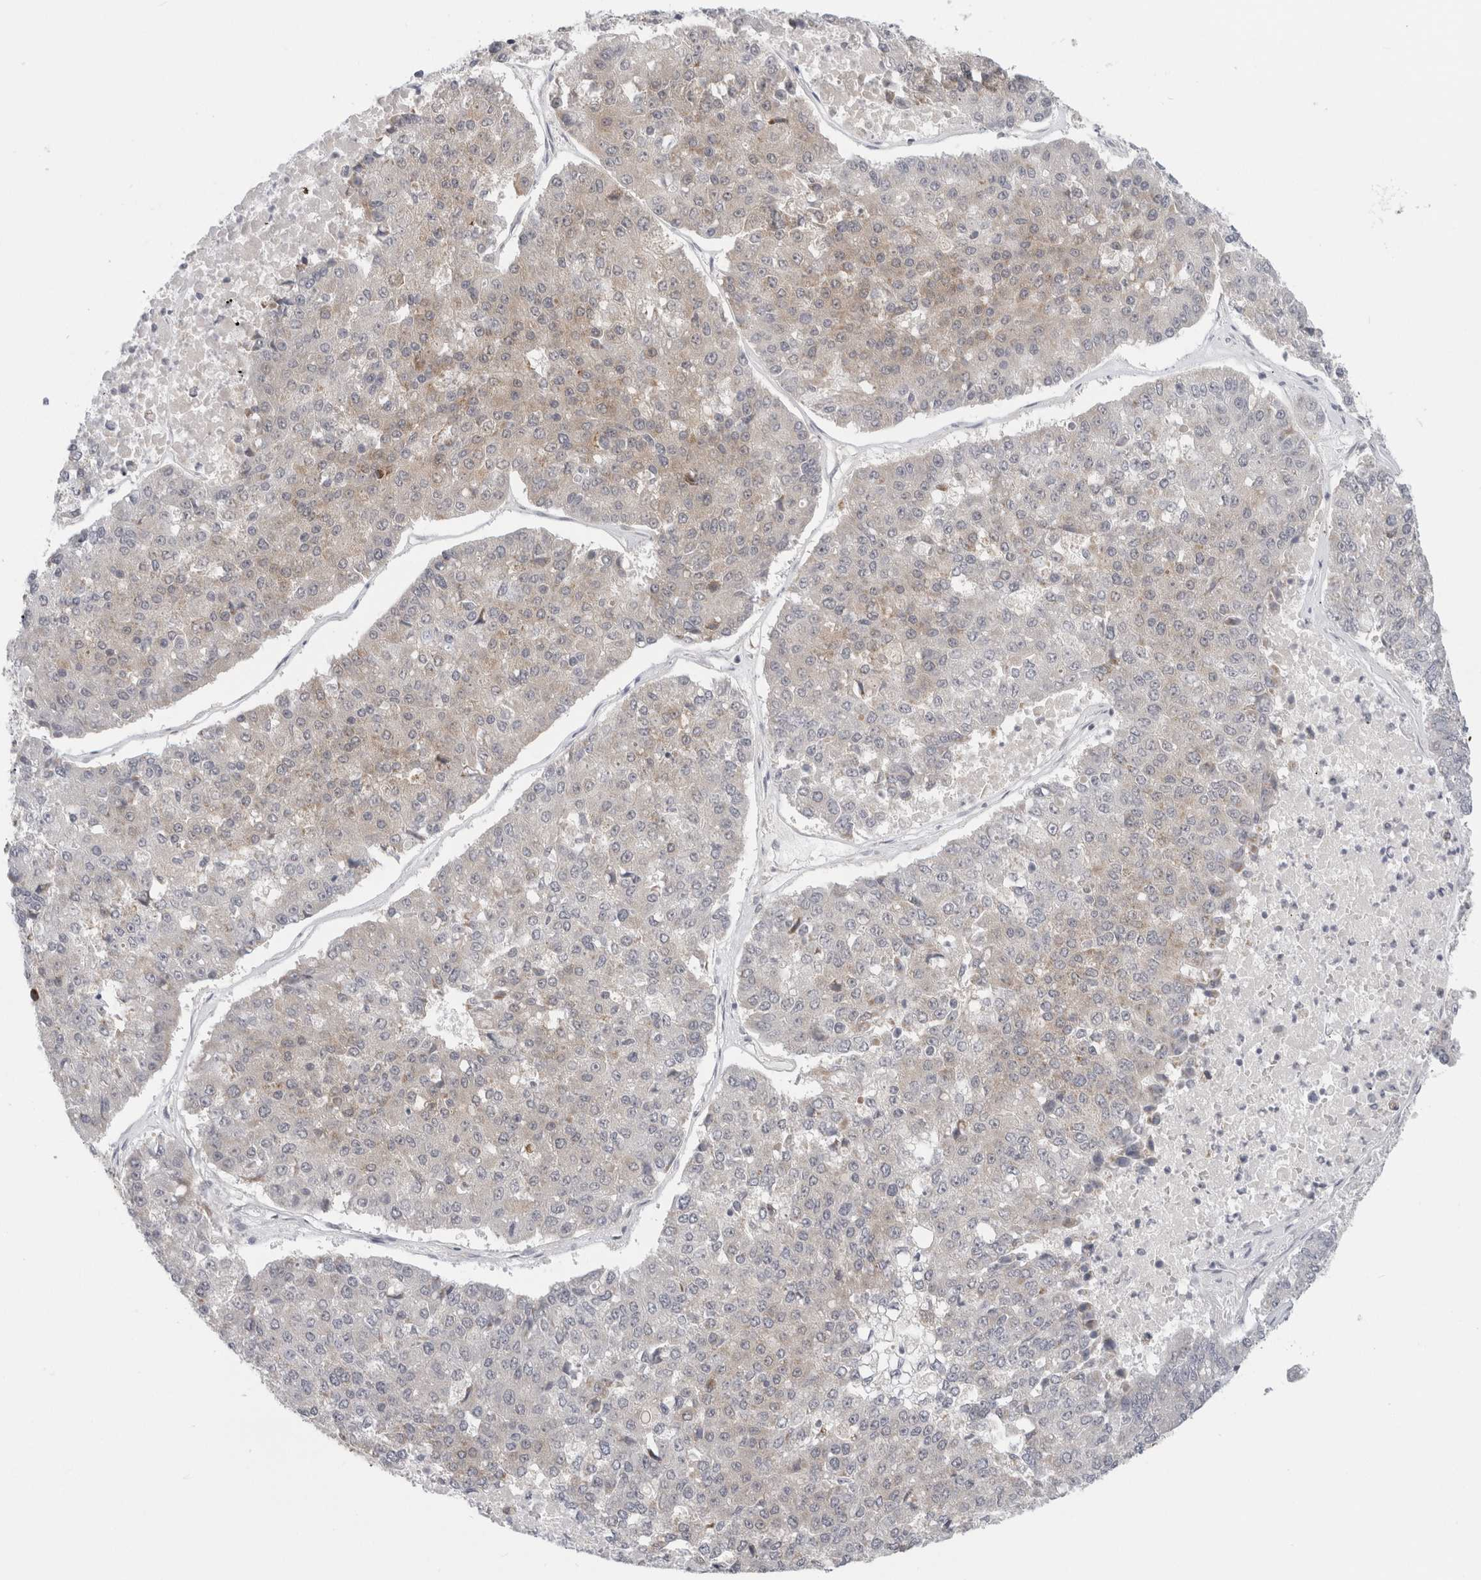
{"staining": {"intensity": "weak", "quantity": "<25%", "location": "cytoplasmic/membranous"}, "tissue": "pancreatic cancer", "cell_type": "Tumor cells", "image_type": "cancer", "snomed": [{"axis": "morphology", "description": "Adenocarcinoma, NOS"}, {"axis": "topography", "description": "Pancreas"}], "caption": "Pancreatic cancer (adenocarcinoma) stained for a protein using immunohistochemistry (IHC) shows no expression tumor cells.", "gene": "FAHD1", "patient": {"sex": "male", "age": 50}}